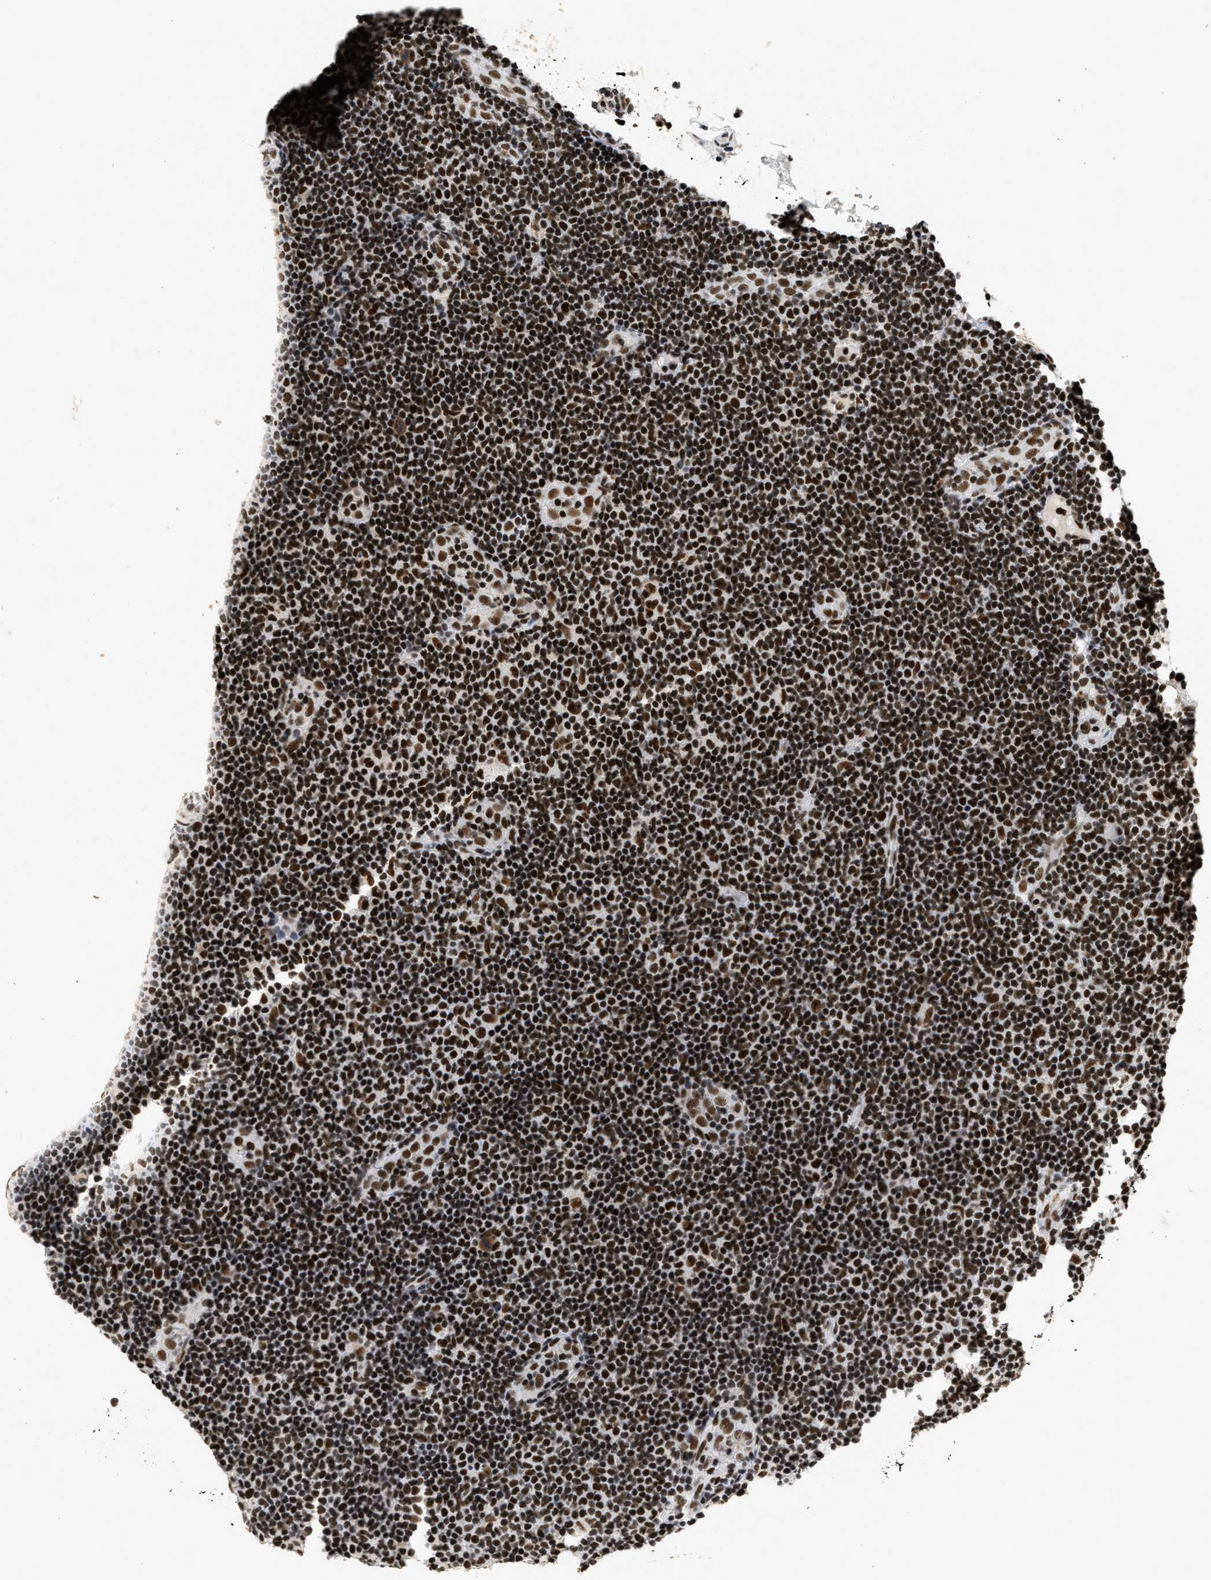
{"staining": {"intensity": "strong", "quantity": ">75%", "location": "nuclear"}, "tissue": "lymphoma", "cell_type": "Tumor cells", "image_type": "cancer", "snomed": [{"axis": "morphology", "description": "Malignant lymphoma, non-Hodgkin's type, Low grade"}, {"axis": "topography", "description": "Lymph node"}], "caption": "Immunohistochemical staining of lymphoma exhibits strong nuclear protein staining in approximately >75% of tumor cells.", "gene": "SMARCB1", "patient": {"sex": "male", "age": 83}}